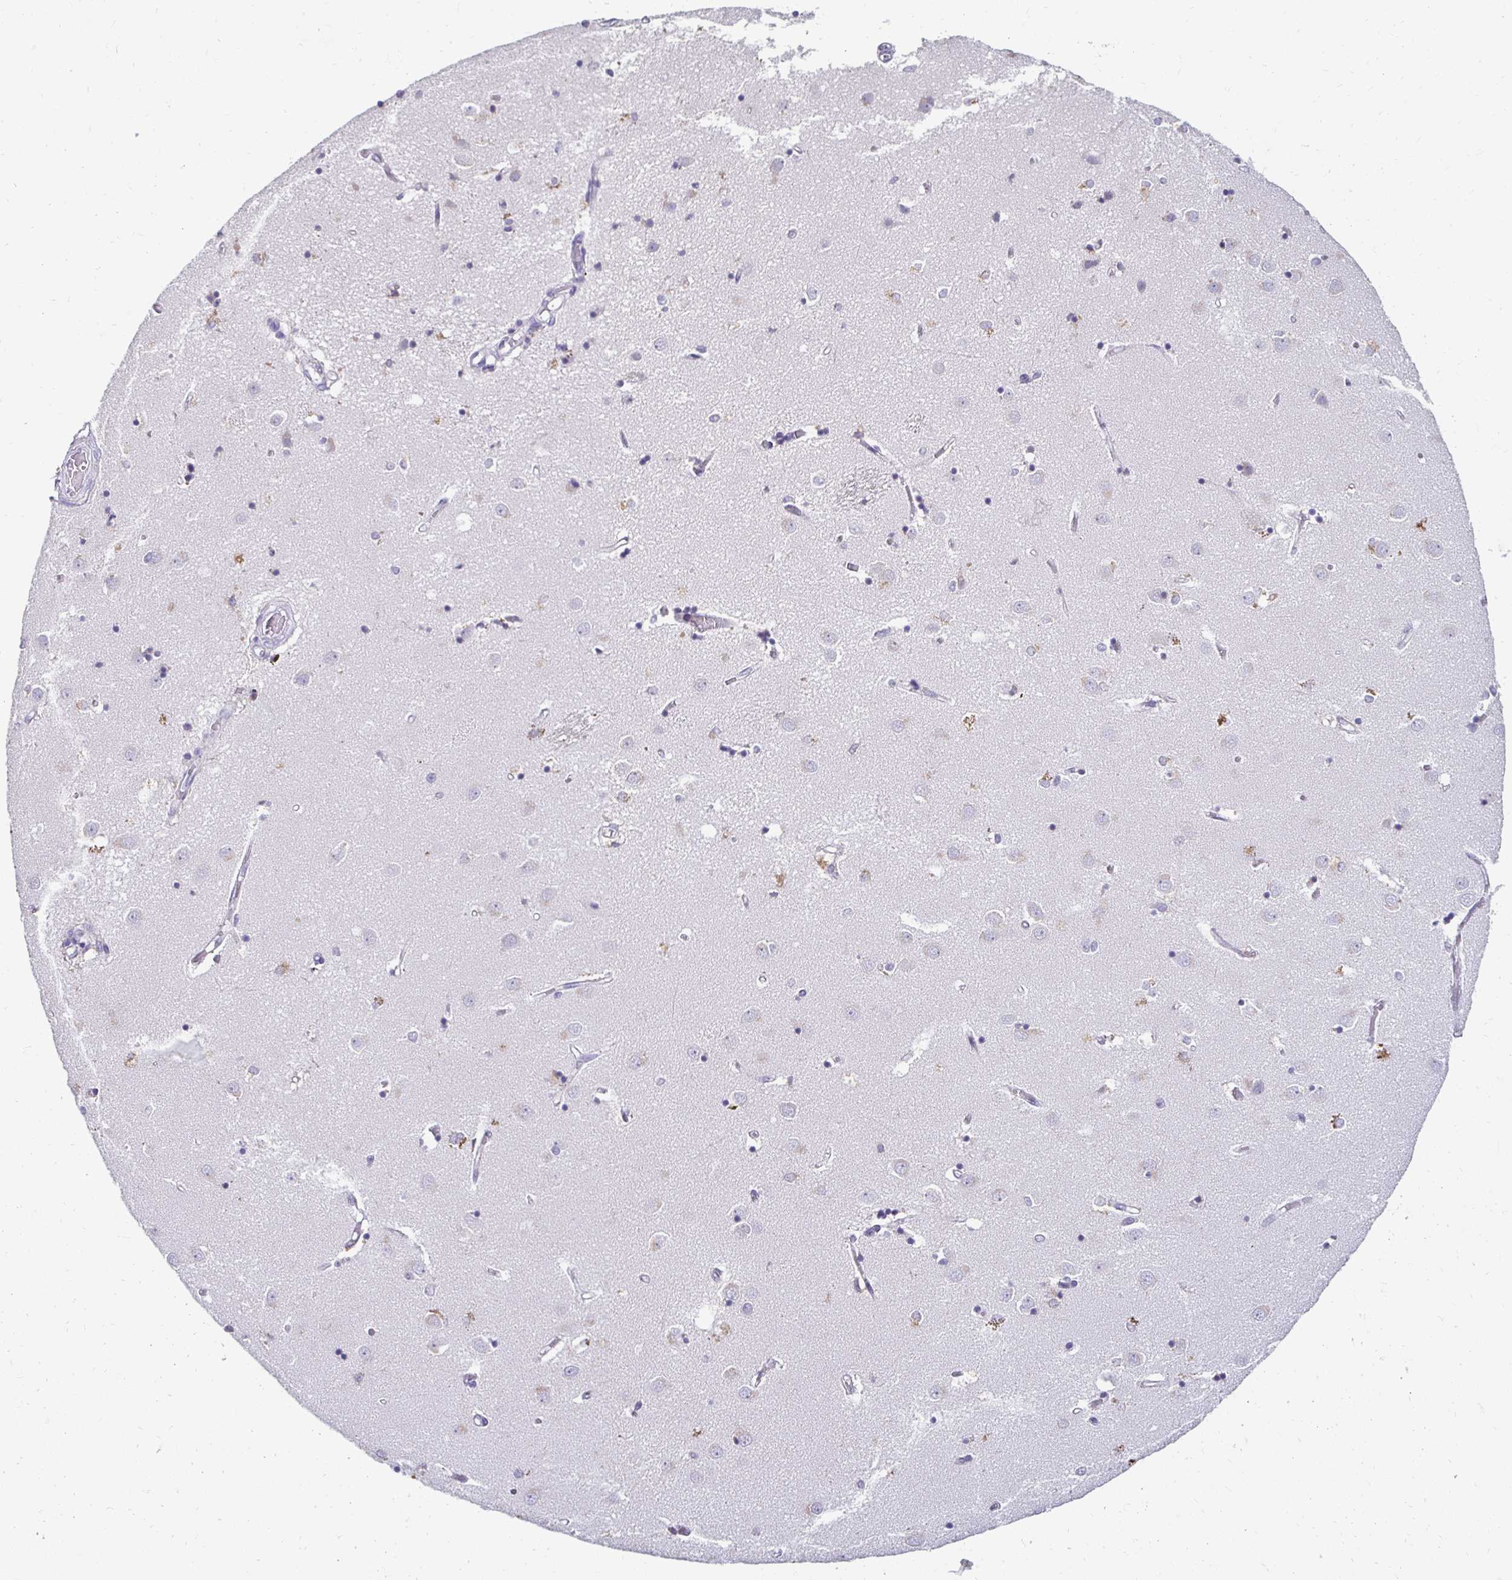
{"staining": {"intensity": "weak", "quantity": "<25%", "location": "cytoplasmic/membranous"}, "tissue": "caudate", "cell_type": "Glial cells", "image_type": "normal", "snomed": [{"axis": "morphology", "description": "Normal tissue, NOS"}, {"axis": "topography", "description": "Lateral ventricle wall"}], "caption": "Caudate stained for a protein using immunohistochemistry (IHC) demonstrates no positivity glial cells.", "gene": "GK2", "patient": {"sex": "male", "age": 54}}